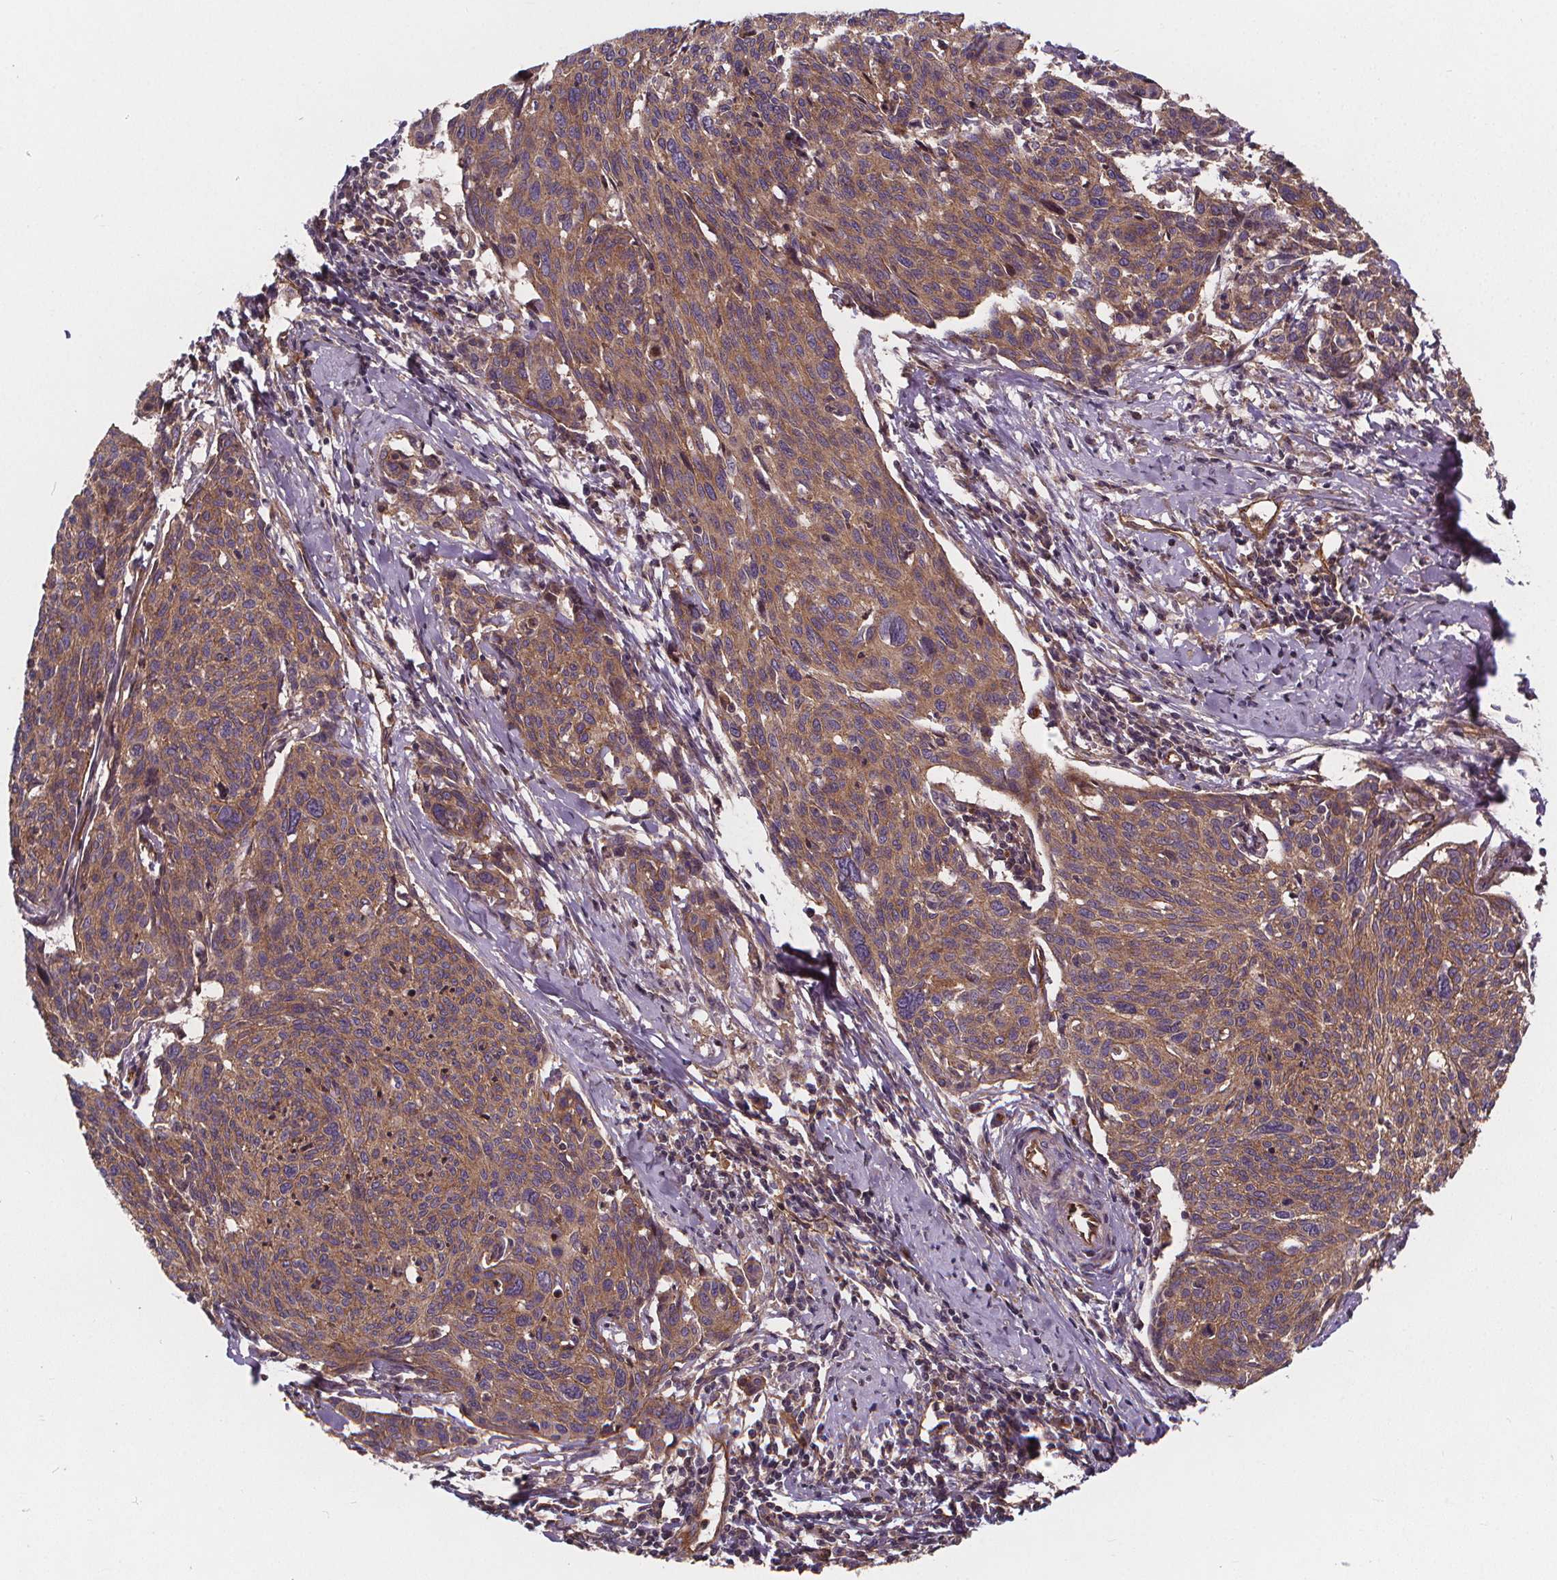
{"staining": {"intensity": "moderate", "quantity": ">75%", "location": "cytoplasmic/membranous"}, "tissue": "cervical cancer", "cell_type": "Tumor cells", "image_type": "cancer", "snomed": [{"axis": "morphology", "description": "Squamous cell carcinoma, NOS"}, {"axis": "topography", "description": "Cervix"}], "caption": "About >75% of tumor cells in human cervical cancer (squamous cell carcinoma) reveal moderate cytoplasmic/membranous protein expression as visualized by brown immunohistochemical staining.", "gene": "CLINT1", "patient": {"sex": "female", "age": 49}}